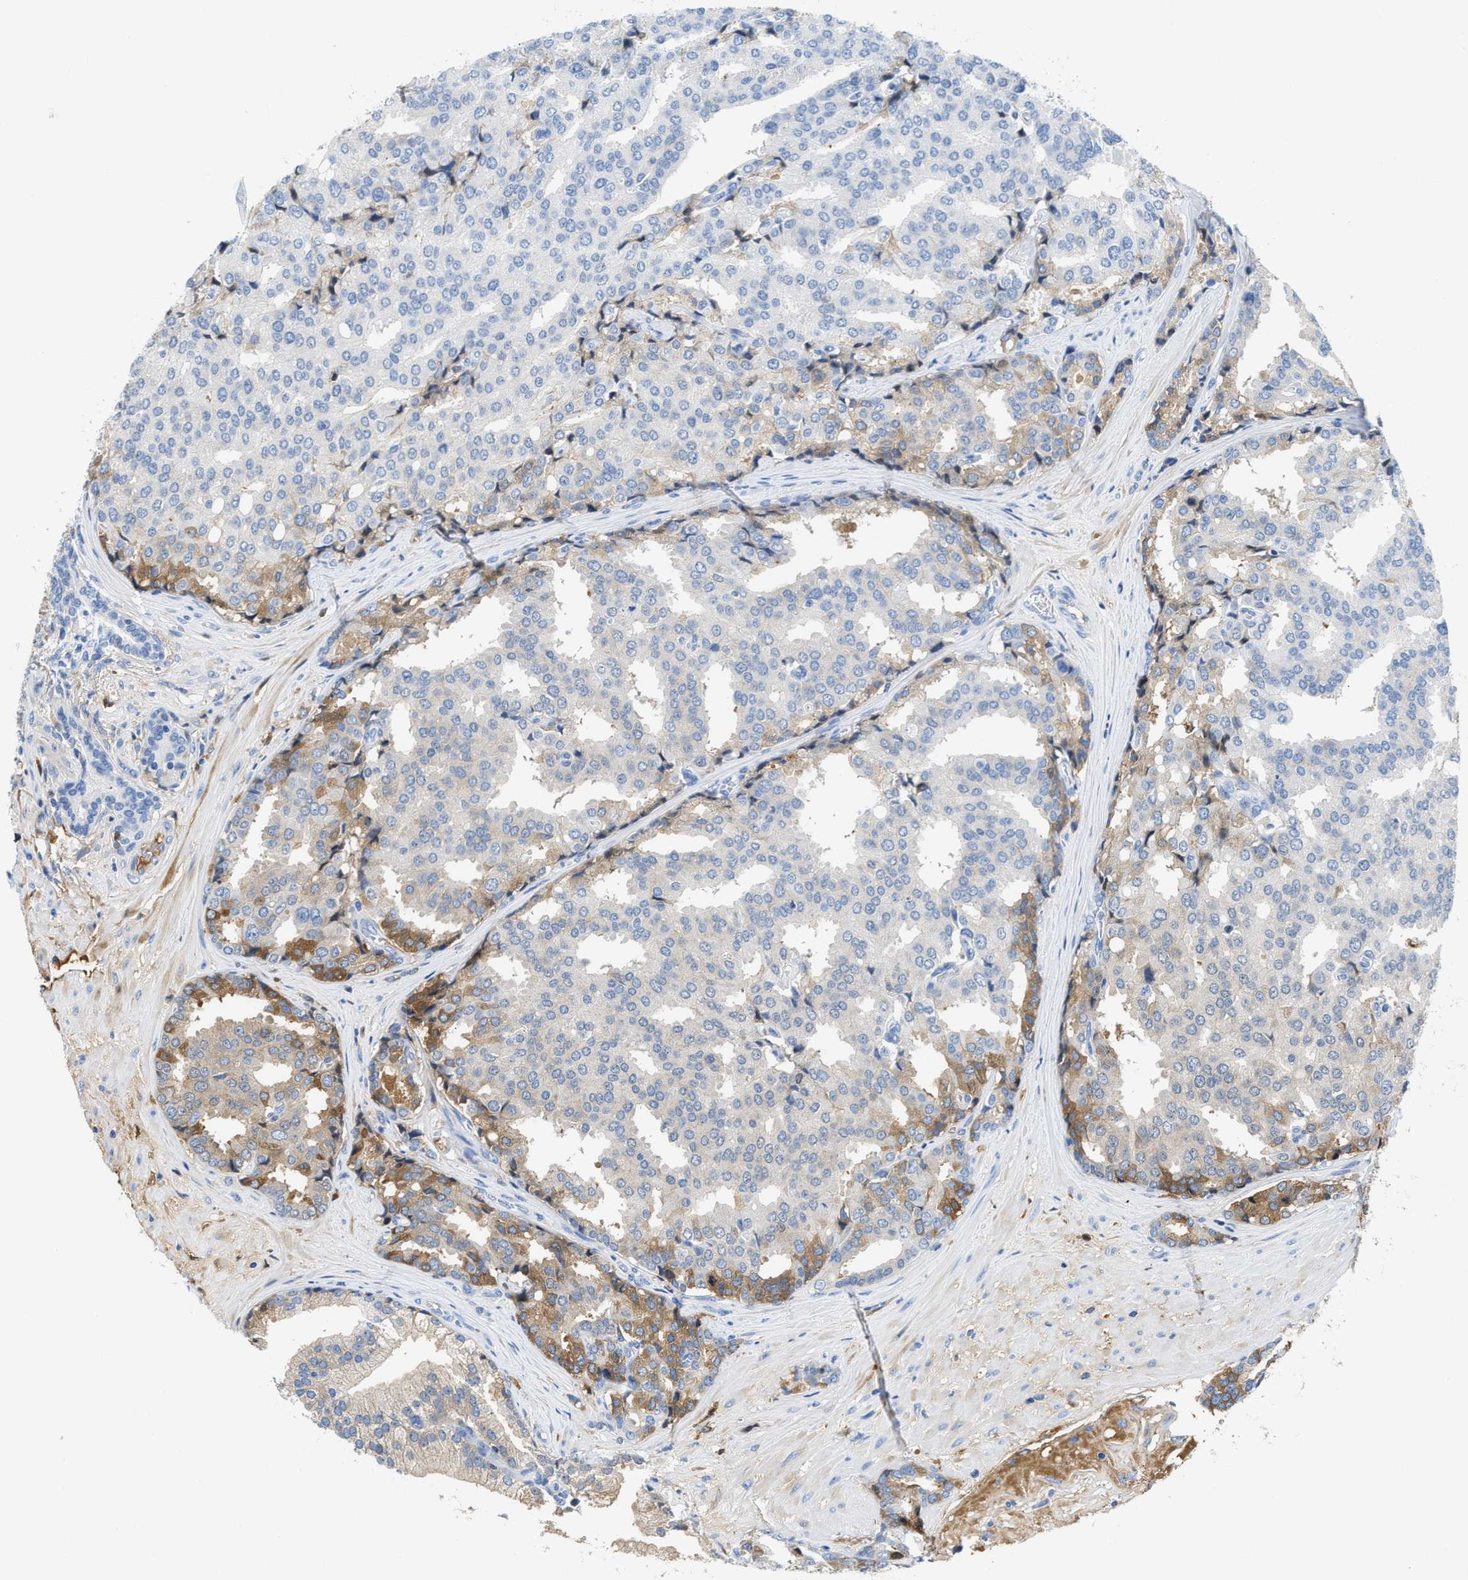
{"staining": {"intensity": "moderate", "quantity": "<25%", "location": "cytoplasmic/membranous"}, "tissue": "prostate cancer", "cell_type": "Tumor cells", "image_type": "cancer", "snomed": [{"axis": "morphology", "description": "Adenocarcinoma, High grade"}, {"axis": "topography", "description": "Prostate"}], "caption": "Approximately <25% of tumor cells in human high-grade adenocarcinoma (prostate) display moderate cytoplasmic/membranous protein staining as visualized by brown immunohistochemical staining.", "gene": "GC", "patient": {"sex": "male", "age": 50}}